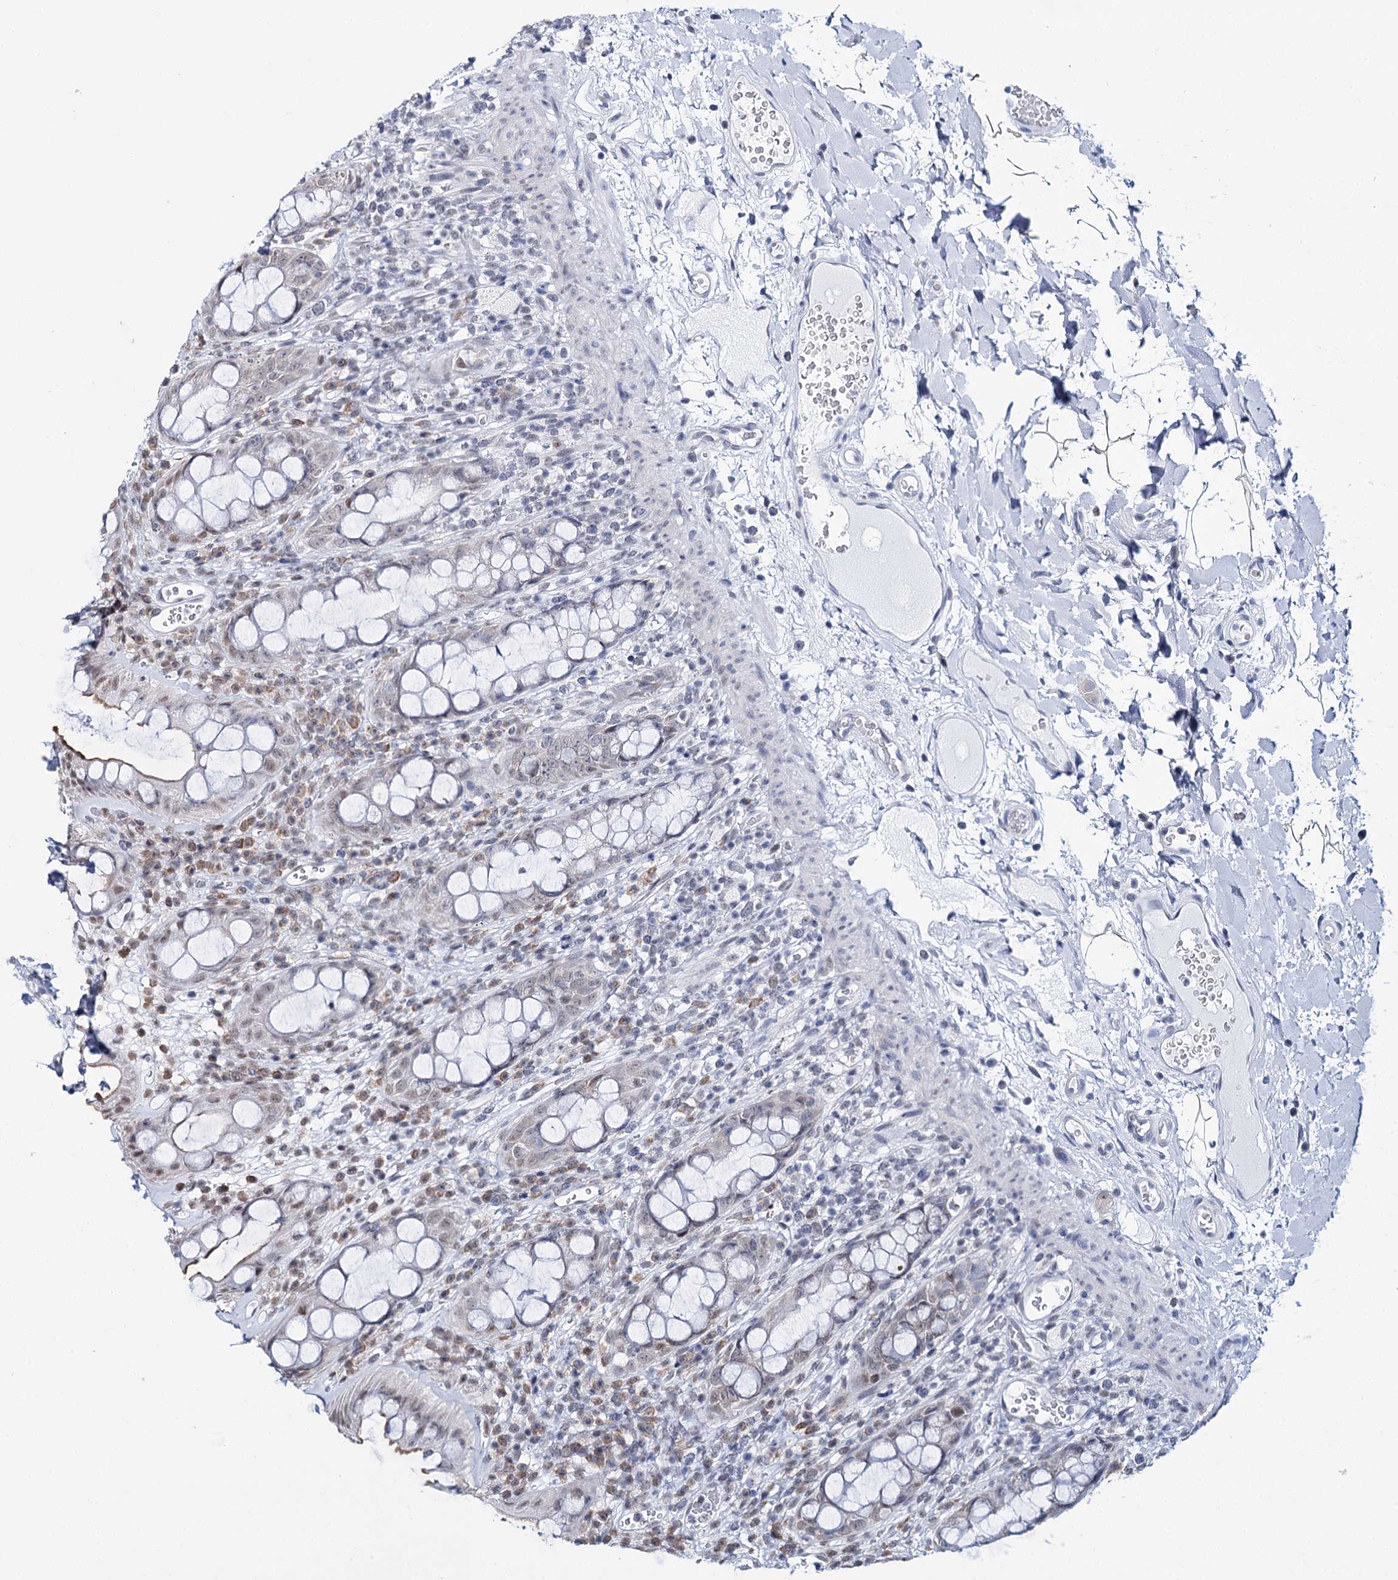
{"staining": {"intensity": "weak", "quantity": "25%-75%", "location": "nuclear"}, "tissue": "rectum", "cell_type": "Glandular cells", "image_type": "normal", "snomed": [{"axis": "morphology", "description": "Normal tissue, NOS"}, {"axis": "topography", "description": "Rectum"}], "caption": "About 25%-75% of glandular cells in benign human rectum exhibit weak nuclear protein positivity as visualized by brown immunohistochemical staining.", "gene": "SPATS2", "patient": {"sex": "female", "age": 57}}